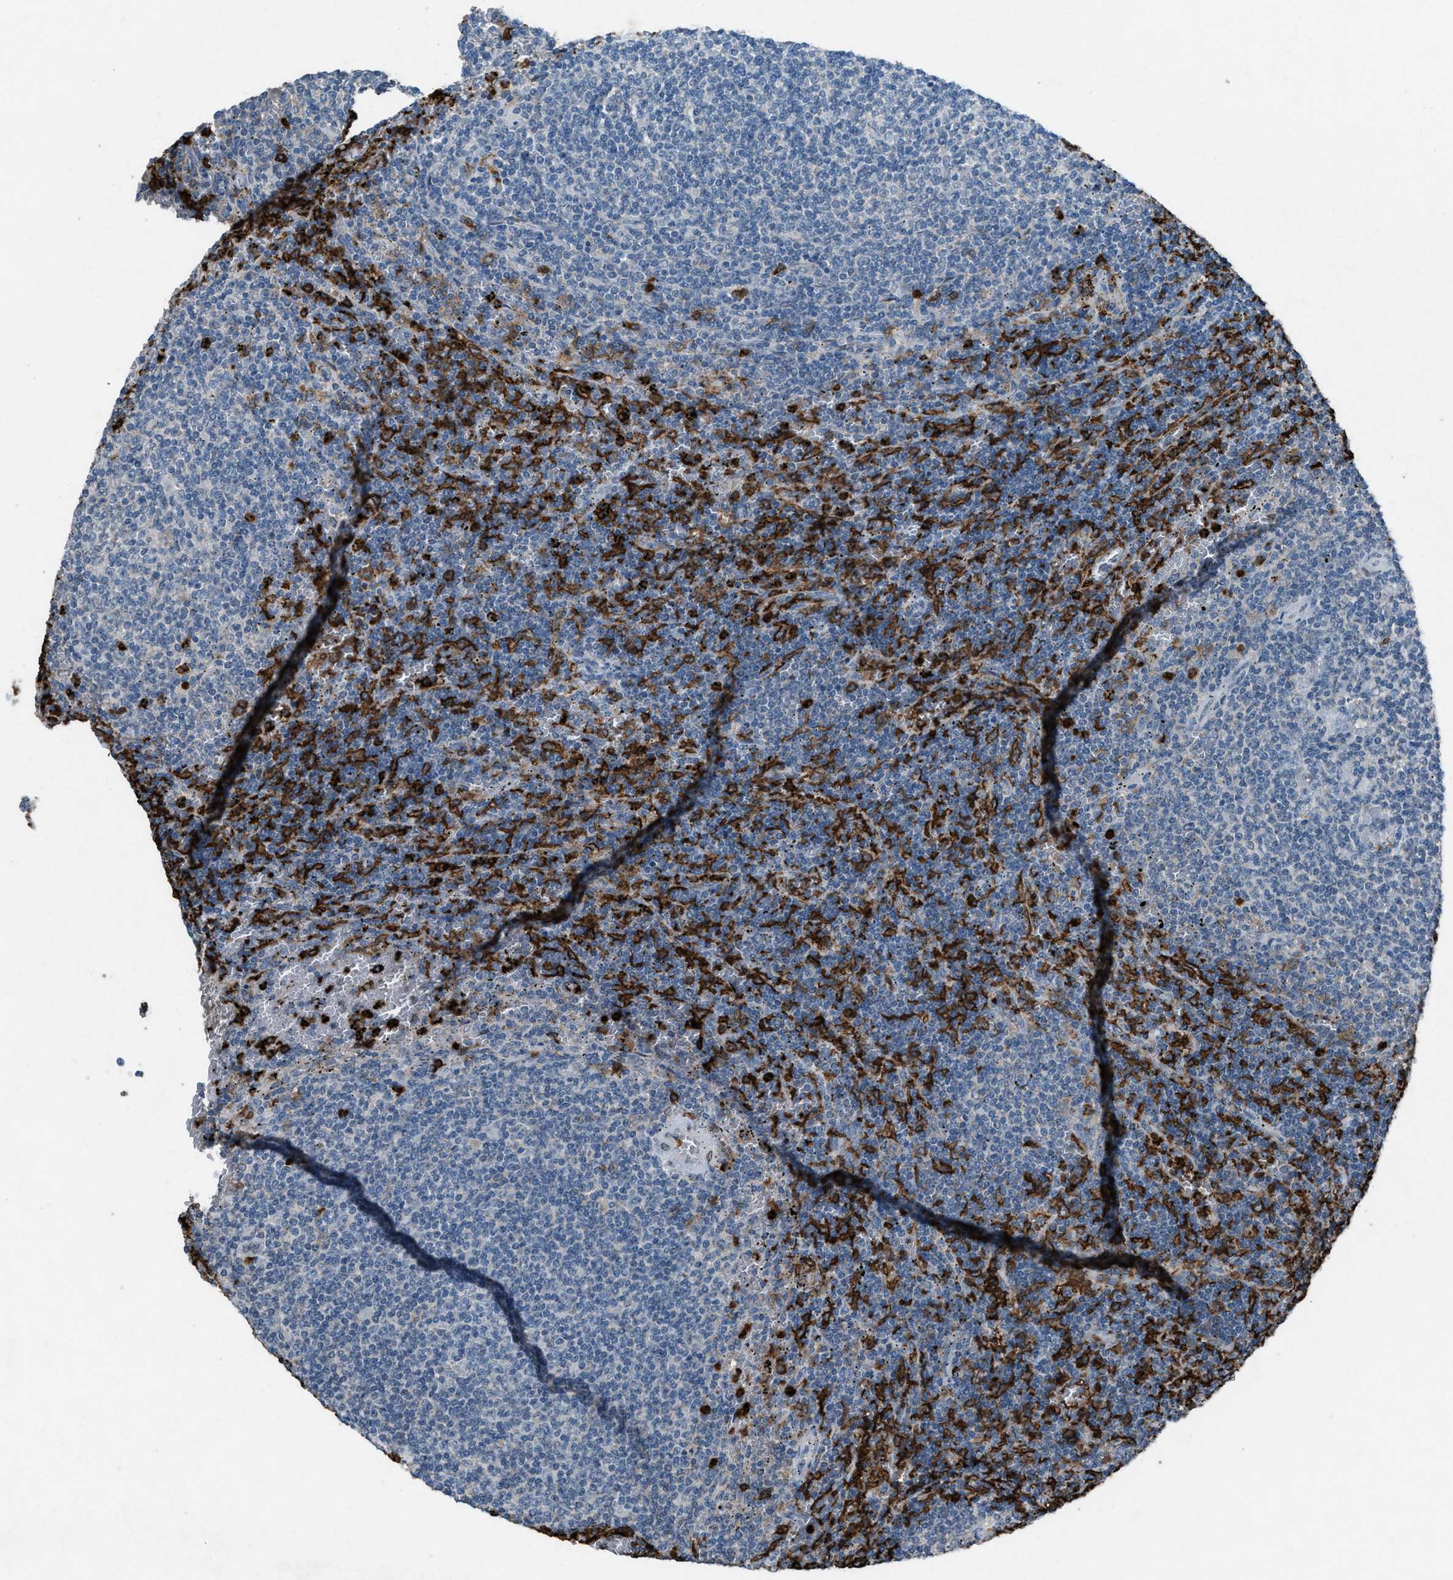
{"staining": {"intensity": "negative", "quantity": "none", "location": "none"}, "tissue": "lymphoma", "cell_type": "Tumor cells", "image_type": "cancer", "snomed": [{"axis": "morphology", "description": "Malignant lymphoma, non-Hodgkin's type, Low grade"}, {"axis": "topography", "description": "Spleen"}], "caption": "Immunohistochemistry photomicrograph of neoplastic tissue: human low-grade malignant lymphoma, non-Hodgkin's type stained with DAB (3,3'-diaminobenzidine) demonstrates no significant protein positivity in tumor cells. (DAB (3,3'-diaminobenzidine) IHC, high magnification).", "gene": "FCER1G", "patient": {"sex": "female", "age": 50}}